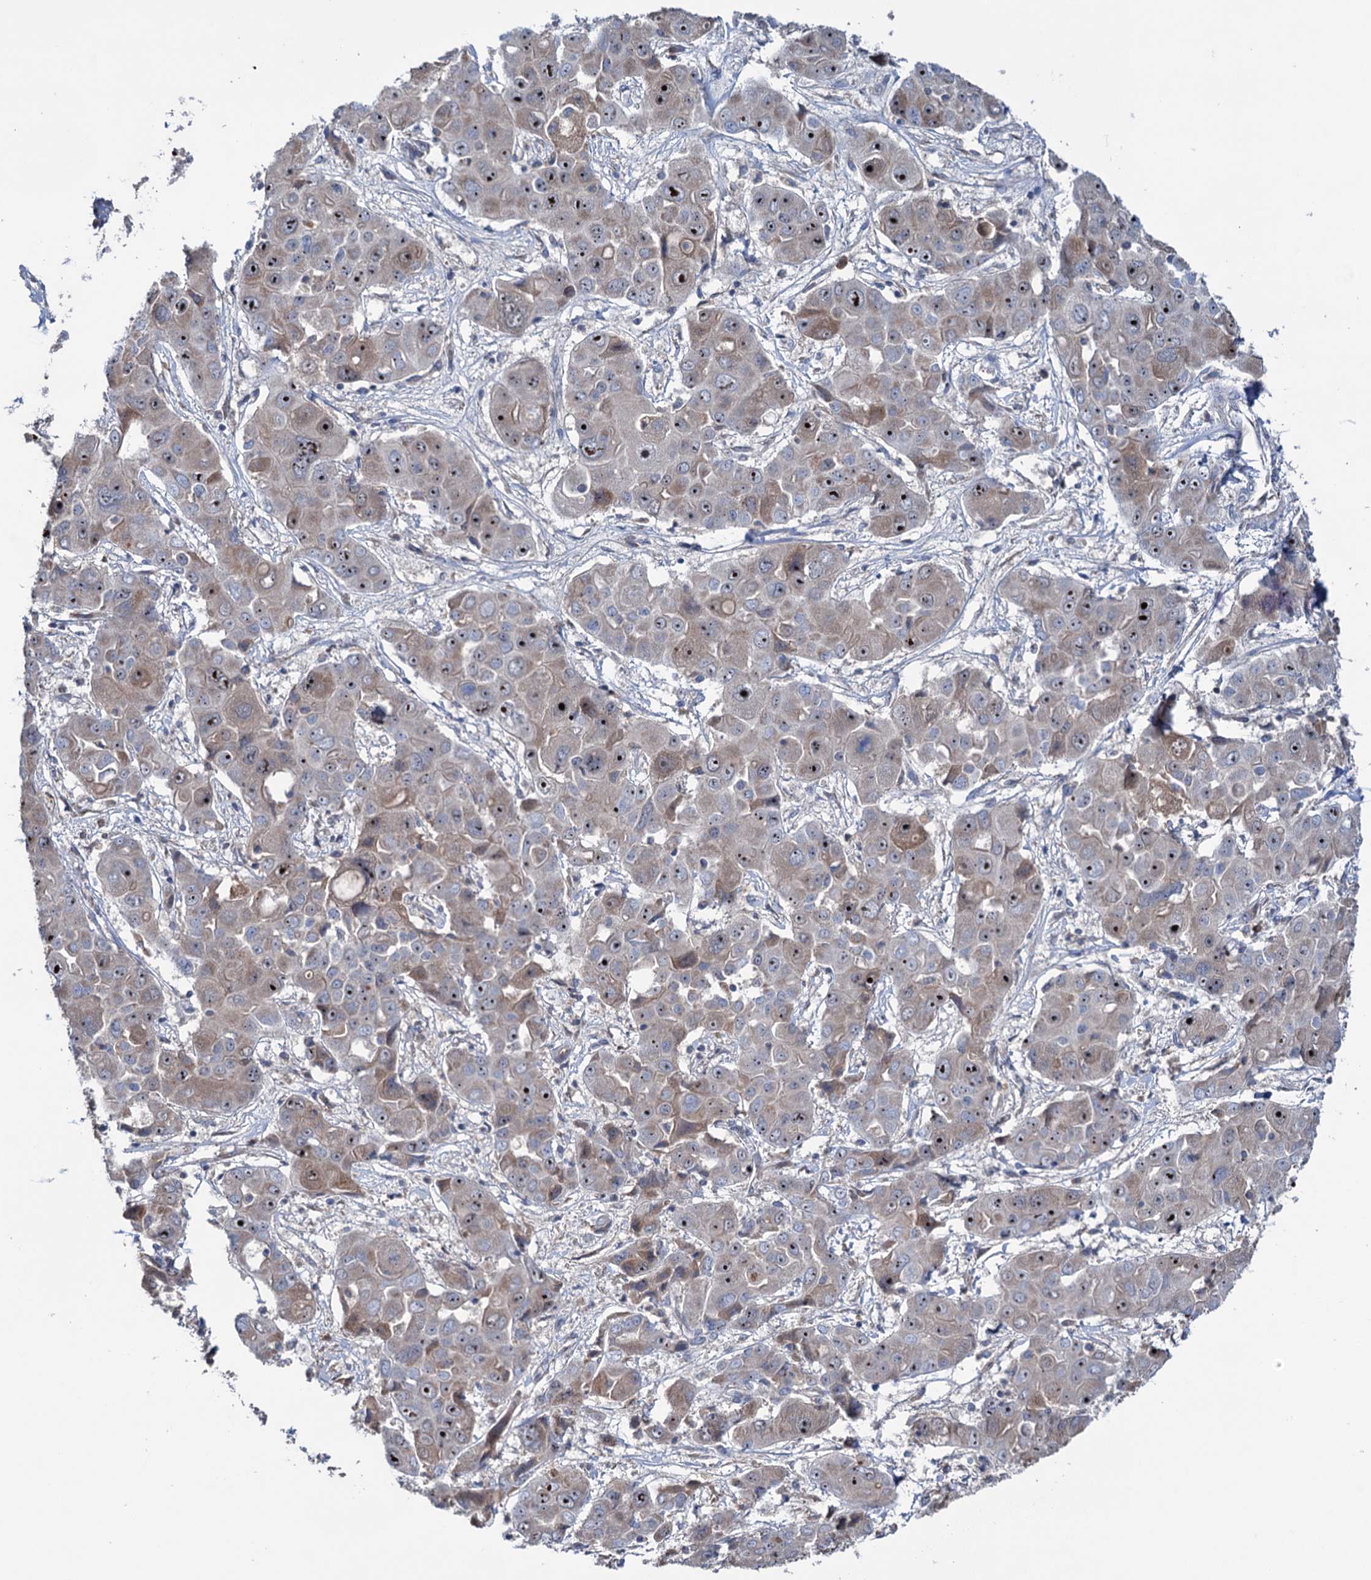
{"staining": {"intensity": "moderate", "quantity": "25%-75%", "location": "cytoplasmic/membranous,nuclear"}, "tissue": "liver cancer", "cell_type": "Tumor cells", "image_type": "cancer", "snomed": [{"axis": "morphology", "description": "Cholangiocarcinoma"}, {"axis": "topography", "description": "Liver"}], "caption": "Immunohistochemical staining of liver cancer exhibits medium levels of moderate cytoplasmic/membranous and nuclear staining in approximately 25%-75% of tumor cells. The staining was performed using DAB to visualize the protein expression in brown, while the nuclei were stained in blue with hematoxylin (Magnification: 20x).", "gene": "HTR3B", "patient": {"sex": "male", "age": 67}}